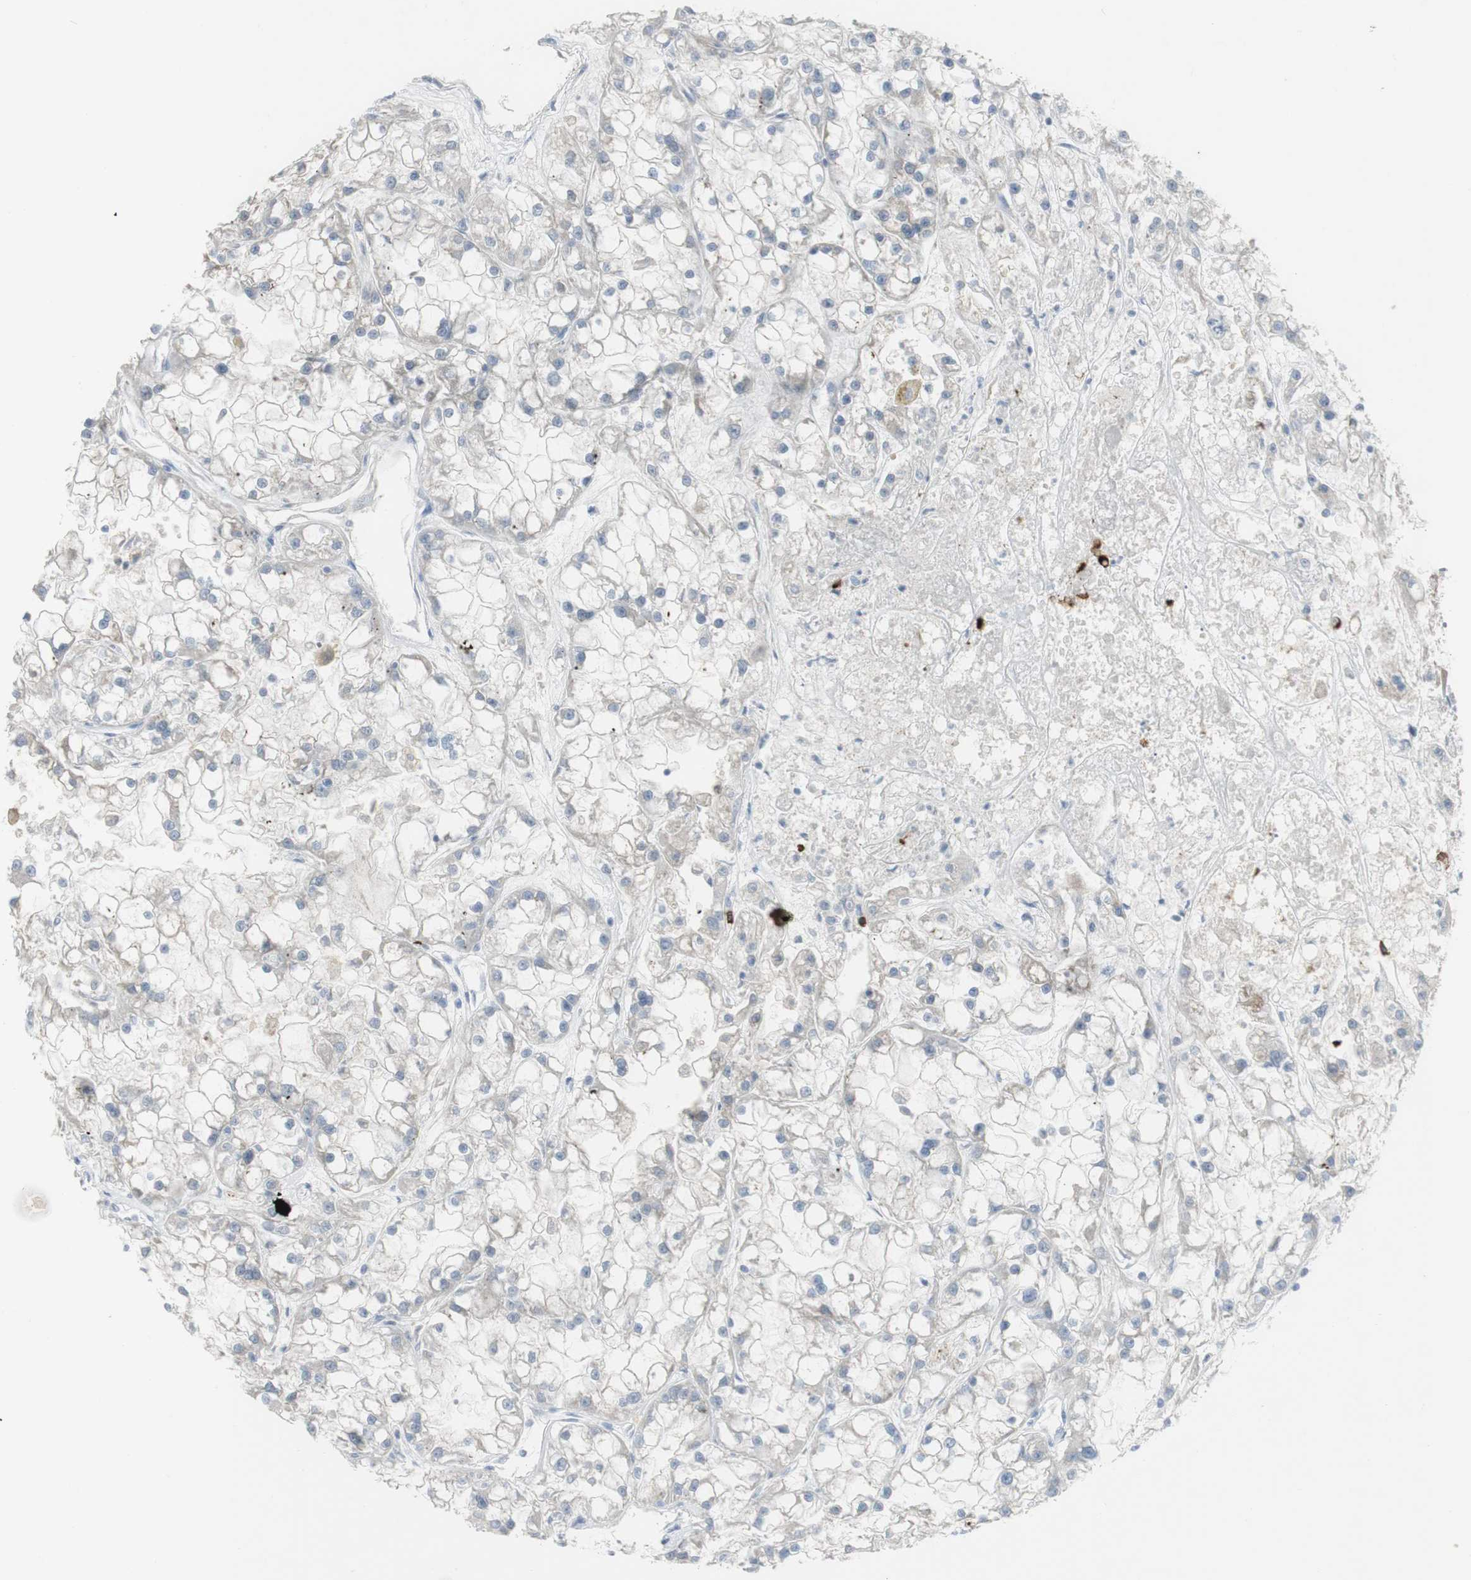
{"staining": {"intensity": "negative", "quantity": "none", "location": "none"}, "tissue": "renal cancer", "cell_type": "Tumor cells", "image_type": "cancer", "snomed": [{"axis": "morphology", "description": "Adenocarcinoma, NOS"}, {"axis": "topography", "description": "Kidney"}], "caption": "IHC of human renal cancer (adenocarcinoma) demonstrates no positivity in tumor cells.", "gene": "CD207", "patient": {"sex": "female", "age": 52}}